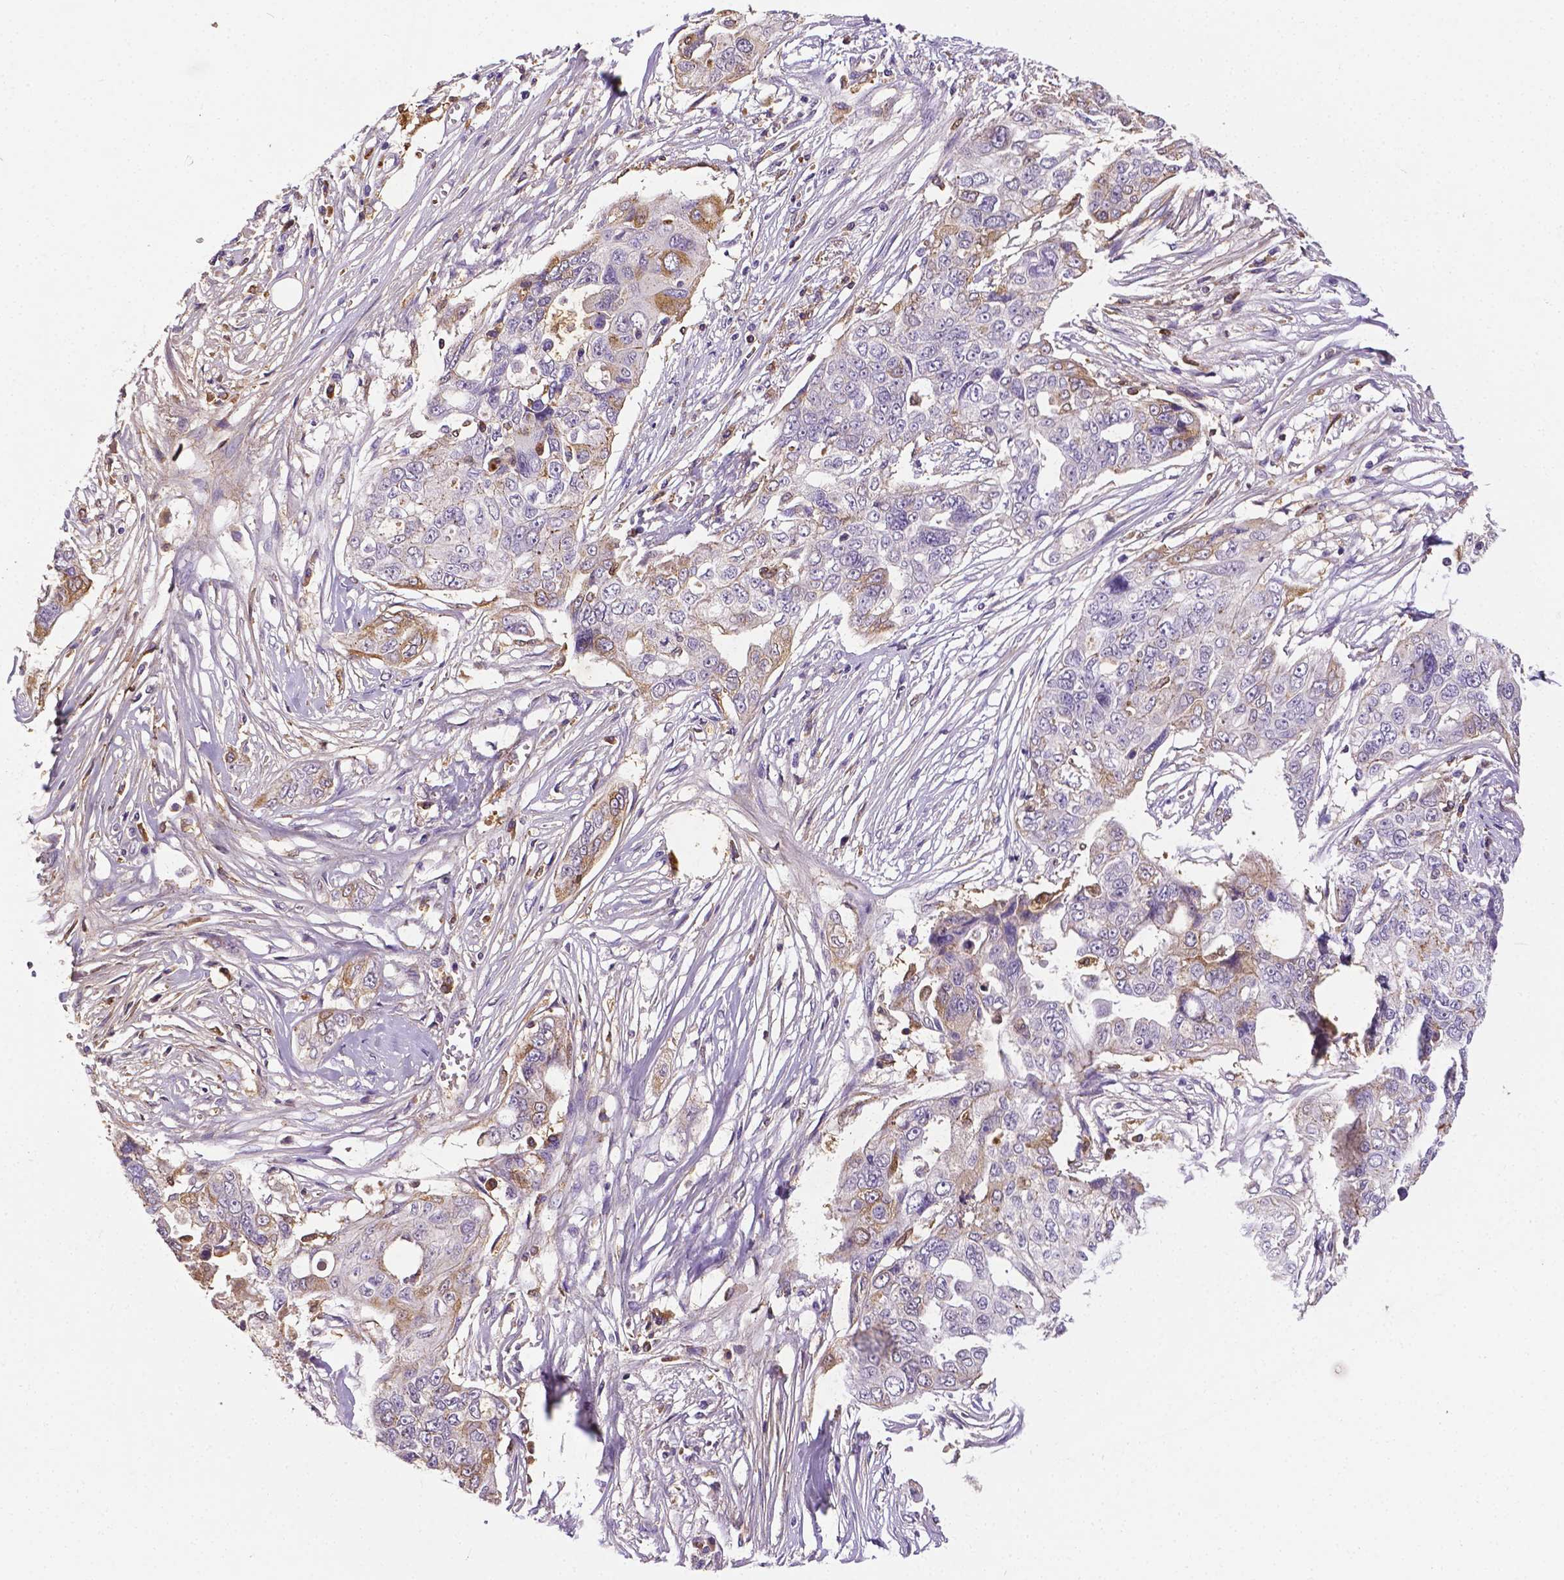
{"staining": {"intensity": "weak", "quantity": "<25%", "location": "cytoplasmic/membranous"}, "tissue": "ovarian cancer", "cell_type": "Tumor cells", "image_type": "cancer", "snomed": [{"axis": "morphology", "description": "Carcinoma, endometroid"}, {"axis": "topography", "description": "Ovary"}], "caption": "A high-resolution micrograph shows immunohistochemistry (IHC) staining of endometroid carcinoma (ovarian), which demonstrates no significant staining in tumor cells.", "gene": "APOE", "patient": {"sex": "female", "age": 70}}